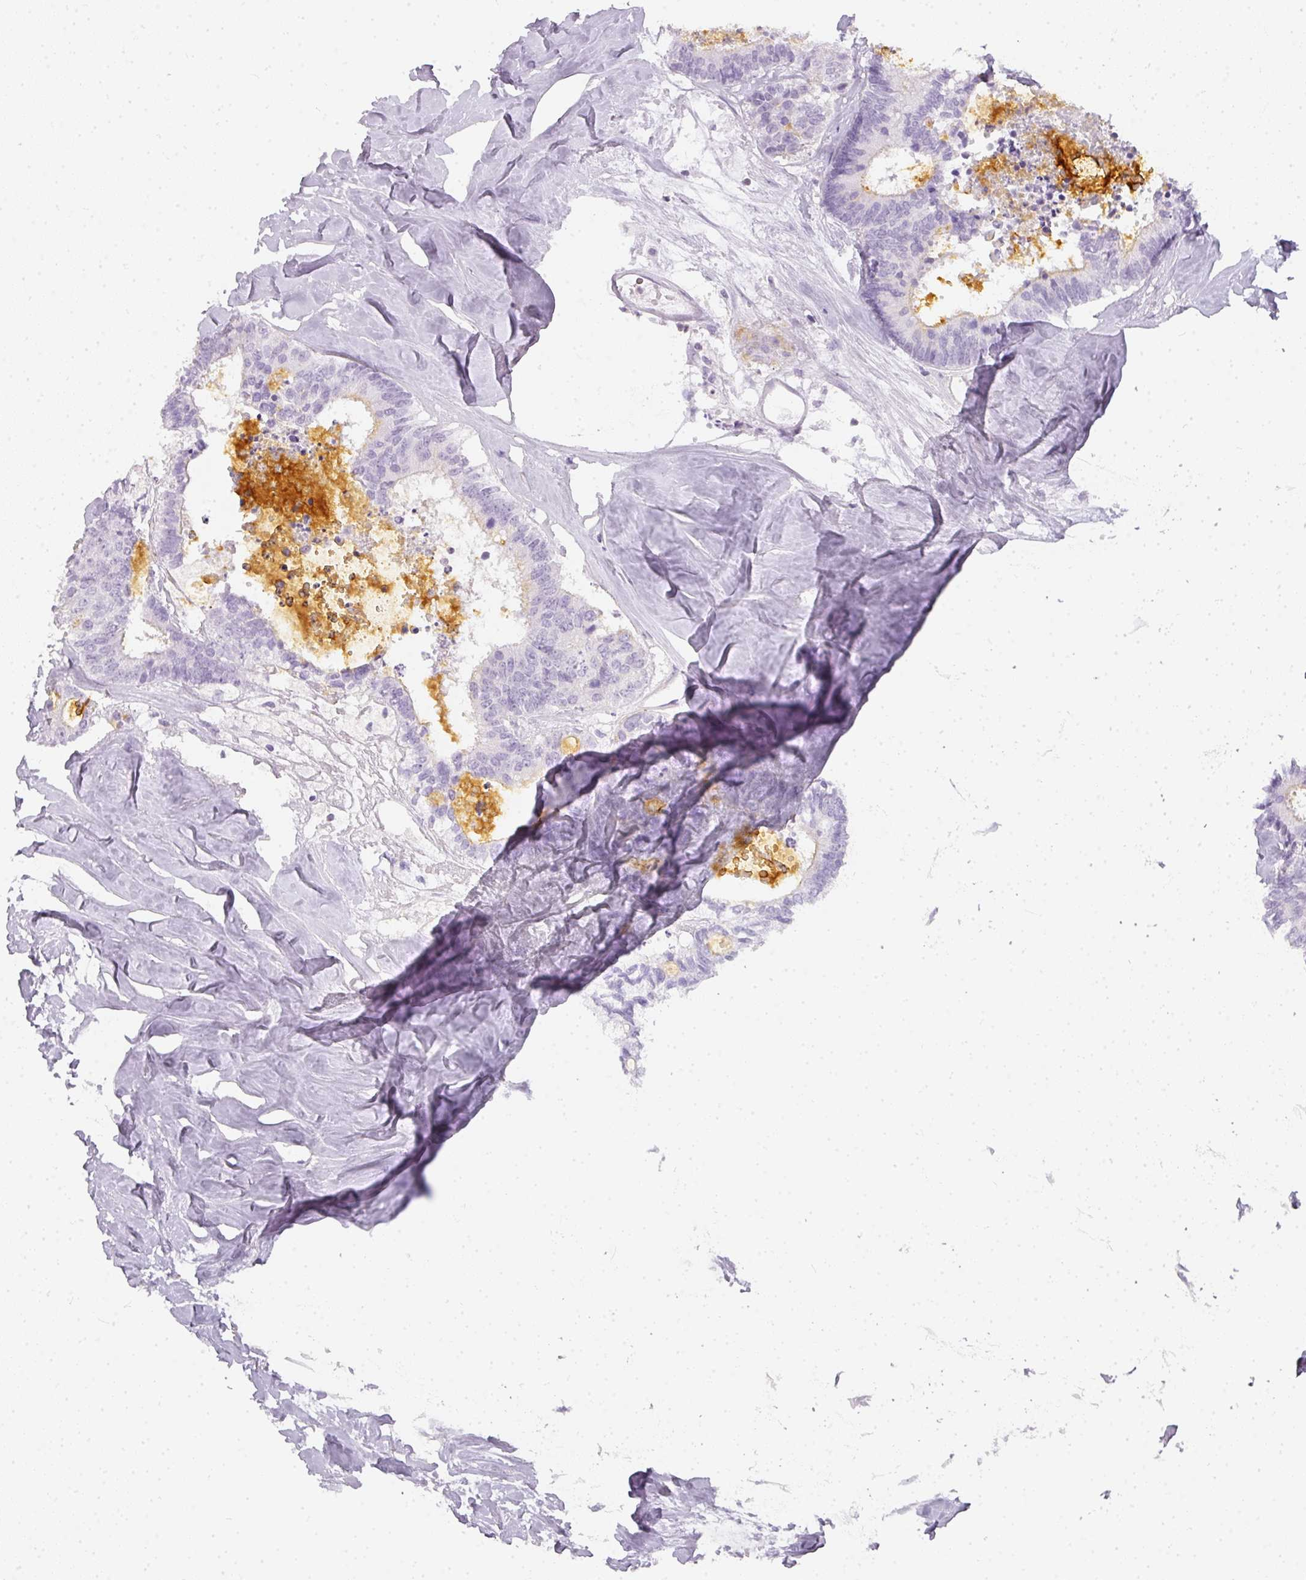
{"staining": {"intensity": "negative", "quantity": "none", "location": "none"}, "tissue": "colorectal cancer", "cell_type": "Tumor cells", "image_type": "cancer", "snomed": [{"axis": "morphology", "description": "Adenocarcinoma, NOS"}, {"axis": "topography", "description": "Colon"}, {"axis": "topography", "description": "Rectum"}], "caption": "IHC photomicrograph of colorectal cancer (adenocarcinoma) stained for a protein (brown), which exhibits no staining in tumor cells.", "gene": "TMEM42", "patient": {"sex": "male", "age": 57}}